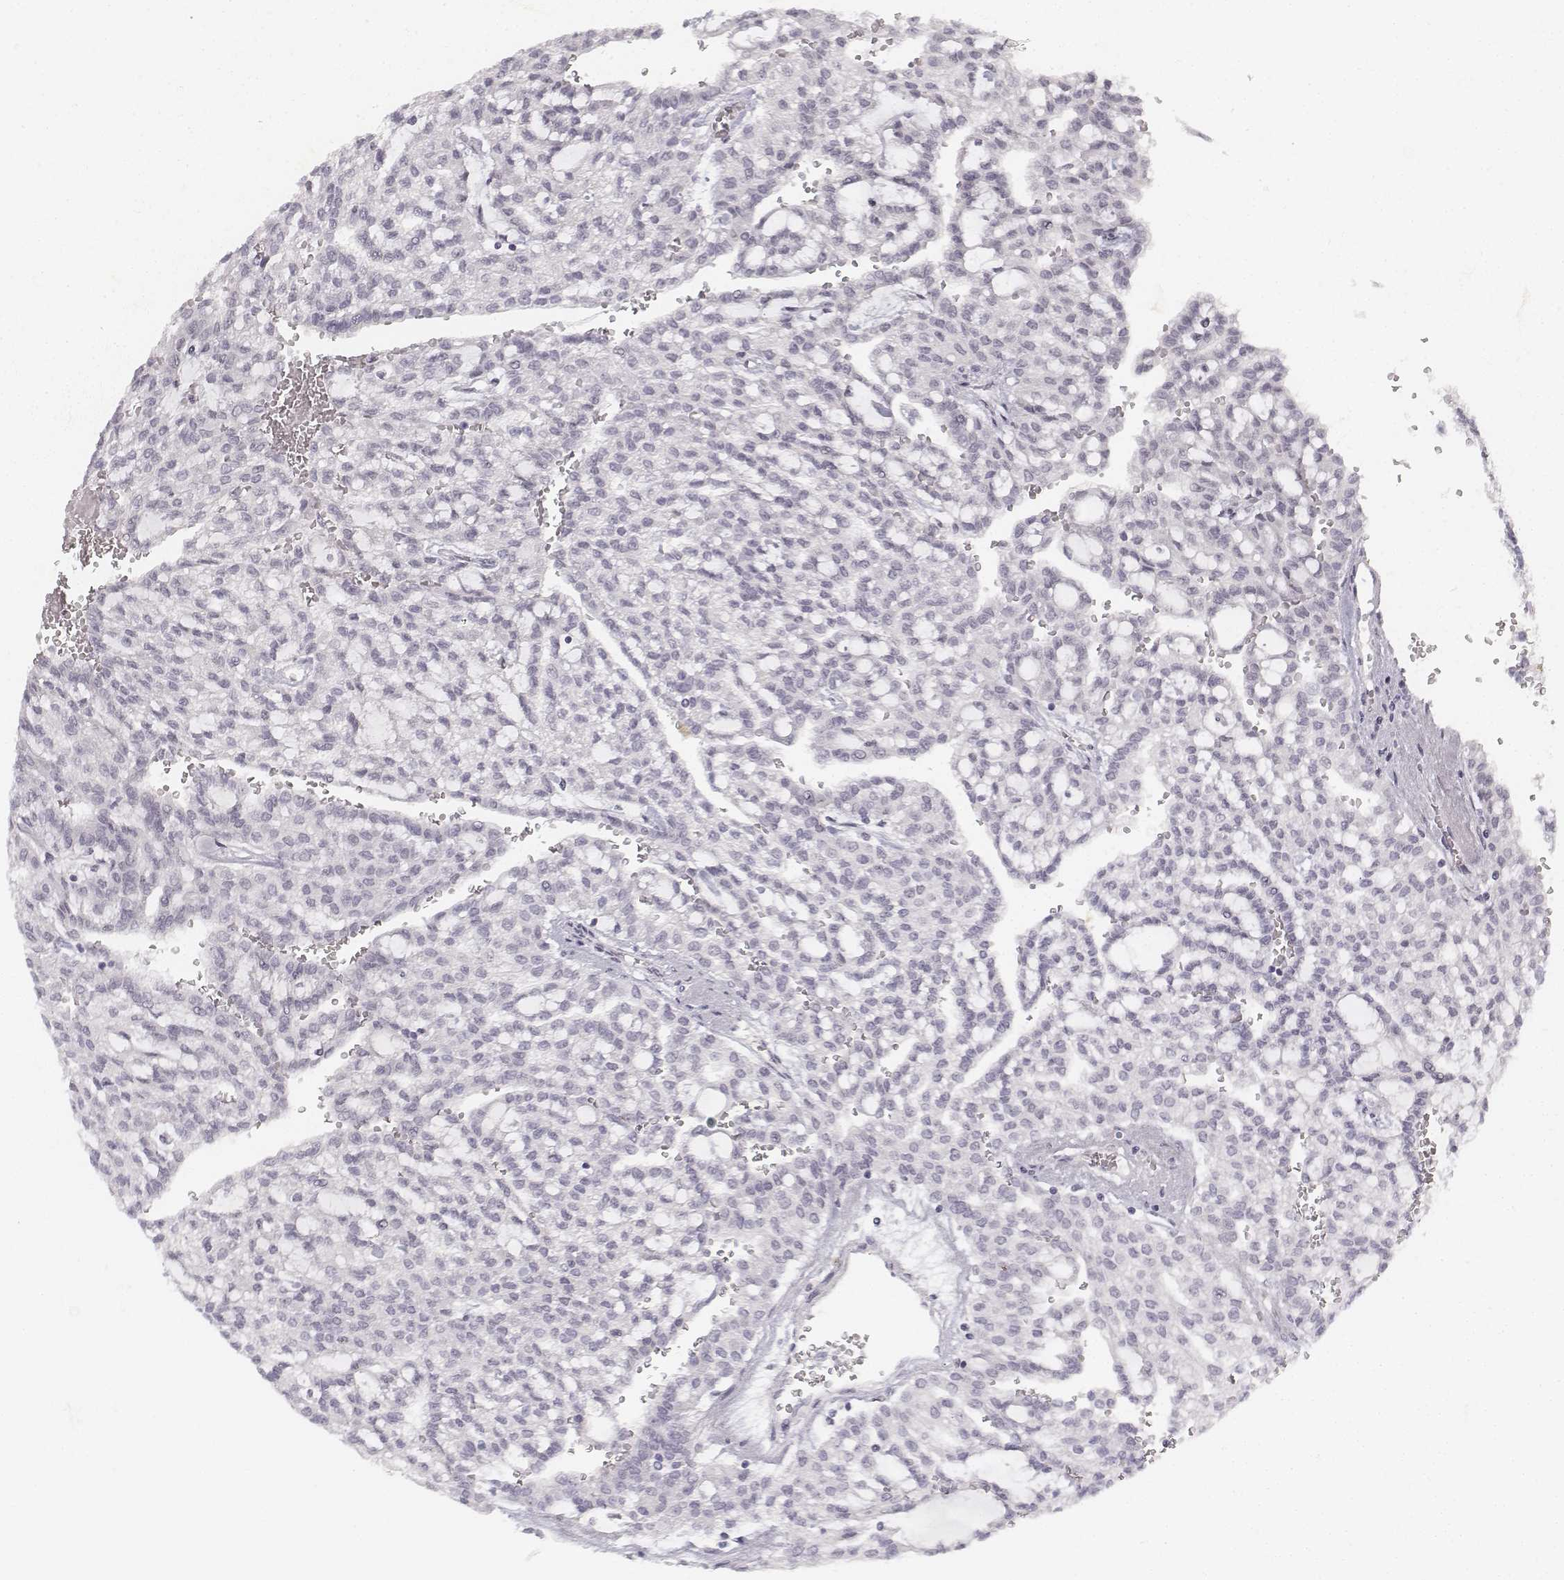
{"staining": {"intensity": "negative", "quantity": "none", "location": "none"}, "tissue": "renal cancer", "cell_type": "Tumor cells", "image_type": "cancer", "snomed": [{"axis": "morphology", "description": "Adenocarcinoma, NOS"}, {"axis": "topography", "description": "Kidney"}], "caption": "The histopathology image shows no significant expression in tumor cells of renal cancer. (DAB immunohistochemistry (IHC), high magnification).", "gene": "KRT84", "patient": {"sex": "male", "age": 63}}